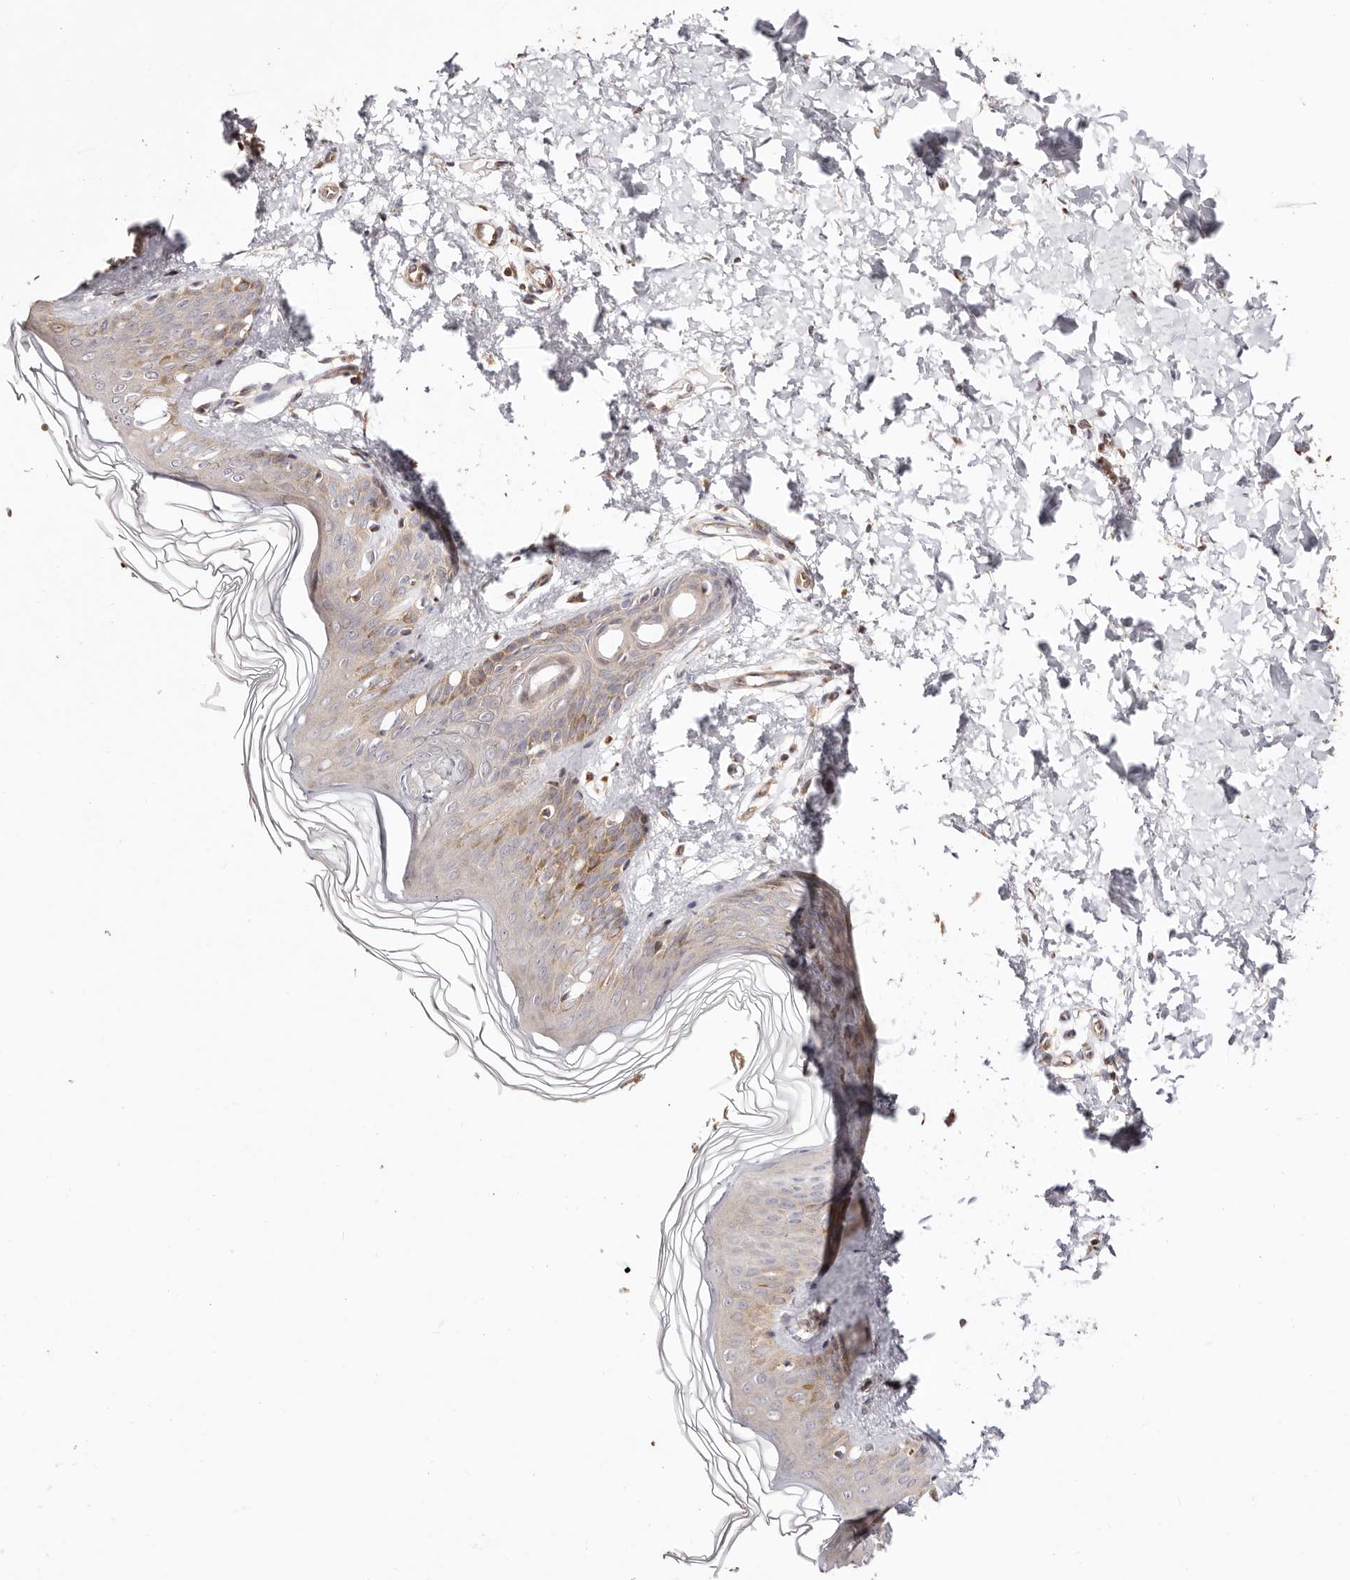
{"staining": {"intensity": "negative", "quantity": "none", "location": "none"}, "tissue": "skin", "cell_type": "Fibroblasts", "image_type": "normal", "snomed": [{"axis": "morphology", "description": "Normal tissue, NOS"}, {"axis": "morphology", "description": "Neoplasm, benign, NOS"}, {"axis": "topography", "description": "Skin"}, {"axis": "topography", "description": "Soft tissue"}], "caption": "Immunohistochemistry (IHC) histopathology image of unremarkable skin stained for a protein (brown), which displays no expression in fibroblasts. (Immunohistochemistry, brightfield microscopy, high magnification).", "gene": "MAPK1", "patient": {"sex": "male", "age": 26}}